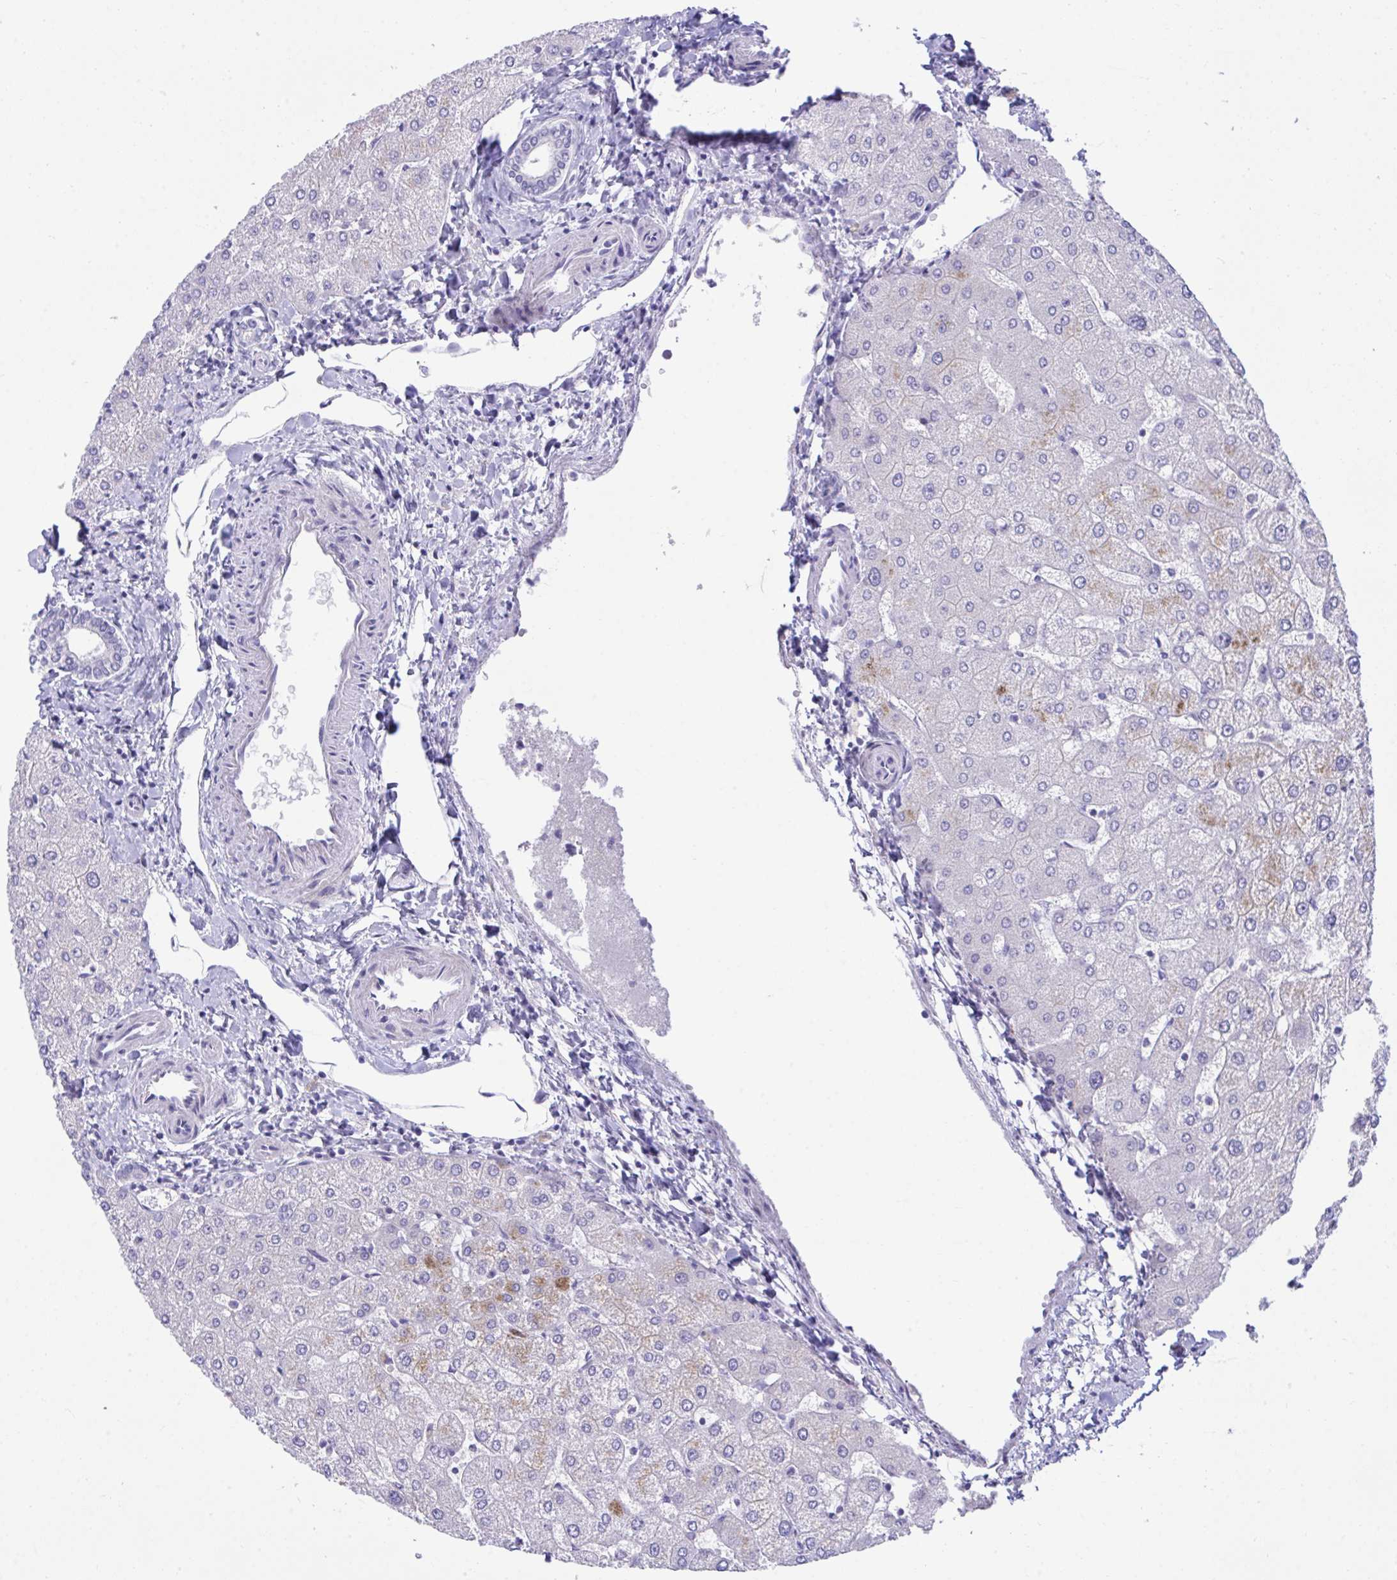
{"staining": {"intensity": "negative", "quantity": "none", "location": "none"}, "tissue": "liver", "cell_type": "Cholangiocytes", "image_type": "normal", "snomed": [{"axis": "morphology", "description": "Normal tissue, NOS"}, {"axis": "topography", "description": "Liver"}], "caption": "A high-resolution histopathology image shows IHC staining of normal liver, which exhibits no significant staining in cholangiocytes. (Brightfield microscopy of DAB IHC at high magnification).", "gene": "MED9", "patient": {"sex": "female", "age": 54}}